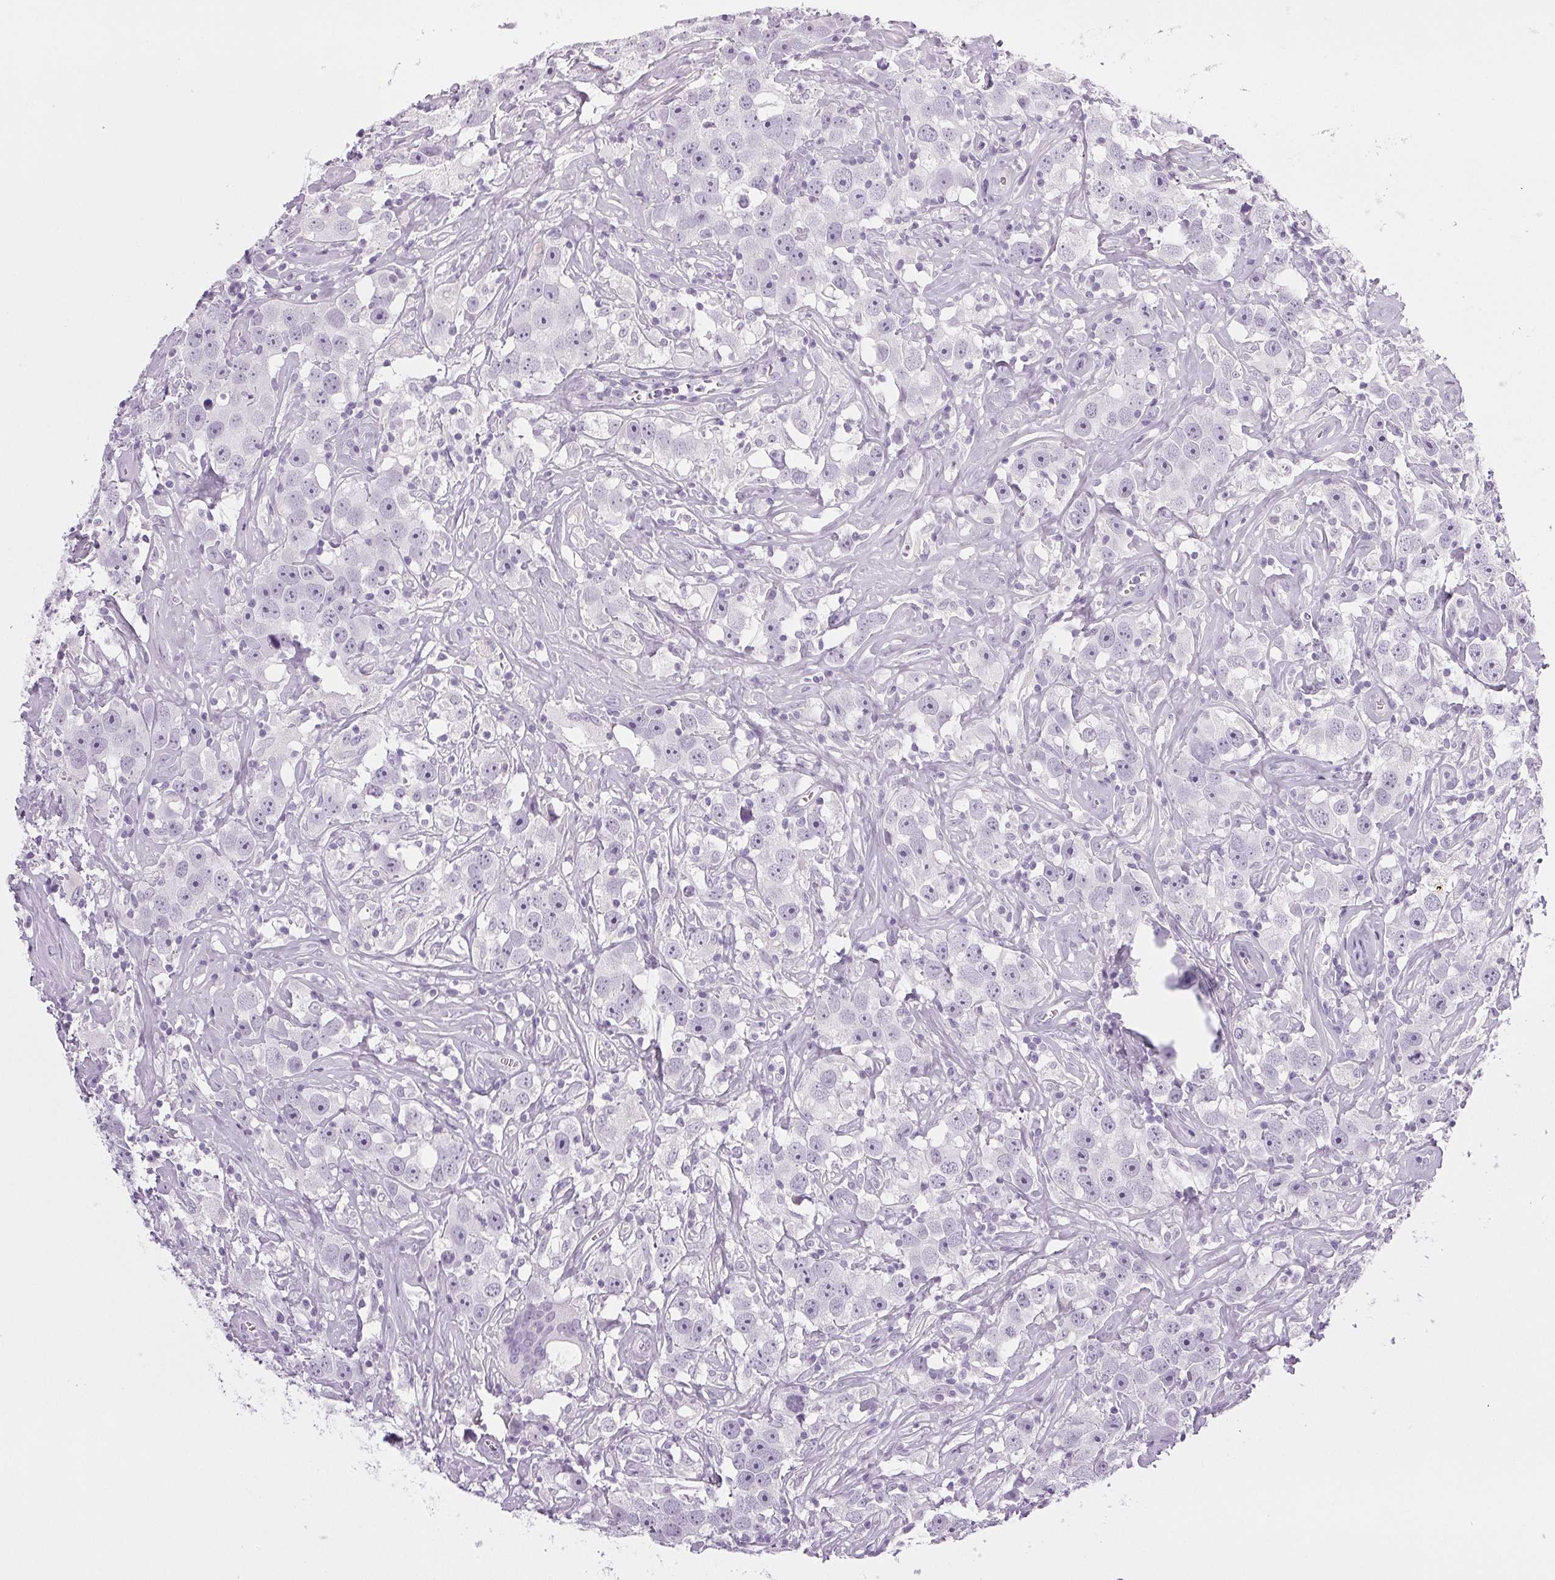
{"staining": {"intensity": "negative", "quantity": "none", "location": "none"}, "tissue": "testis cancer", "cell_type": "Tumor cells", "image_type": "cancer", "snomed": [{"axis": "morphology", "description": "Seminoma, NOS"}, {"axis": "topography", "description": "Testis"}], "caption": "DAB immunohistochemical staining of testis cancer (seminoma) shows no significant positivity in tumor cells.", "gene": "COL7A1", "patient": {"sex": "male", "age": 49}}